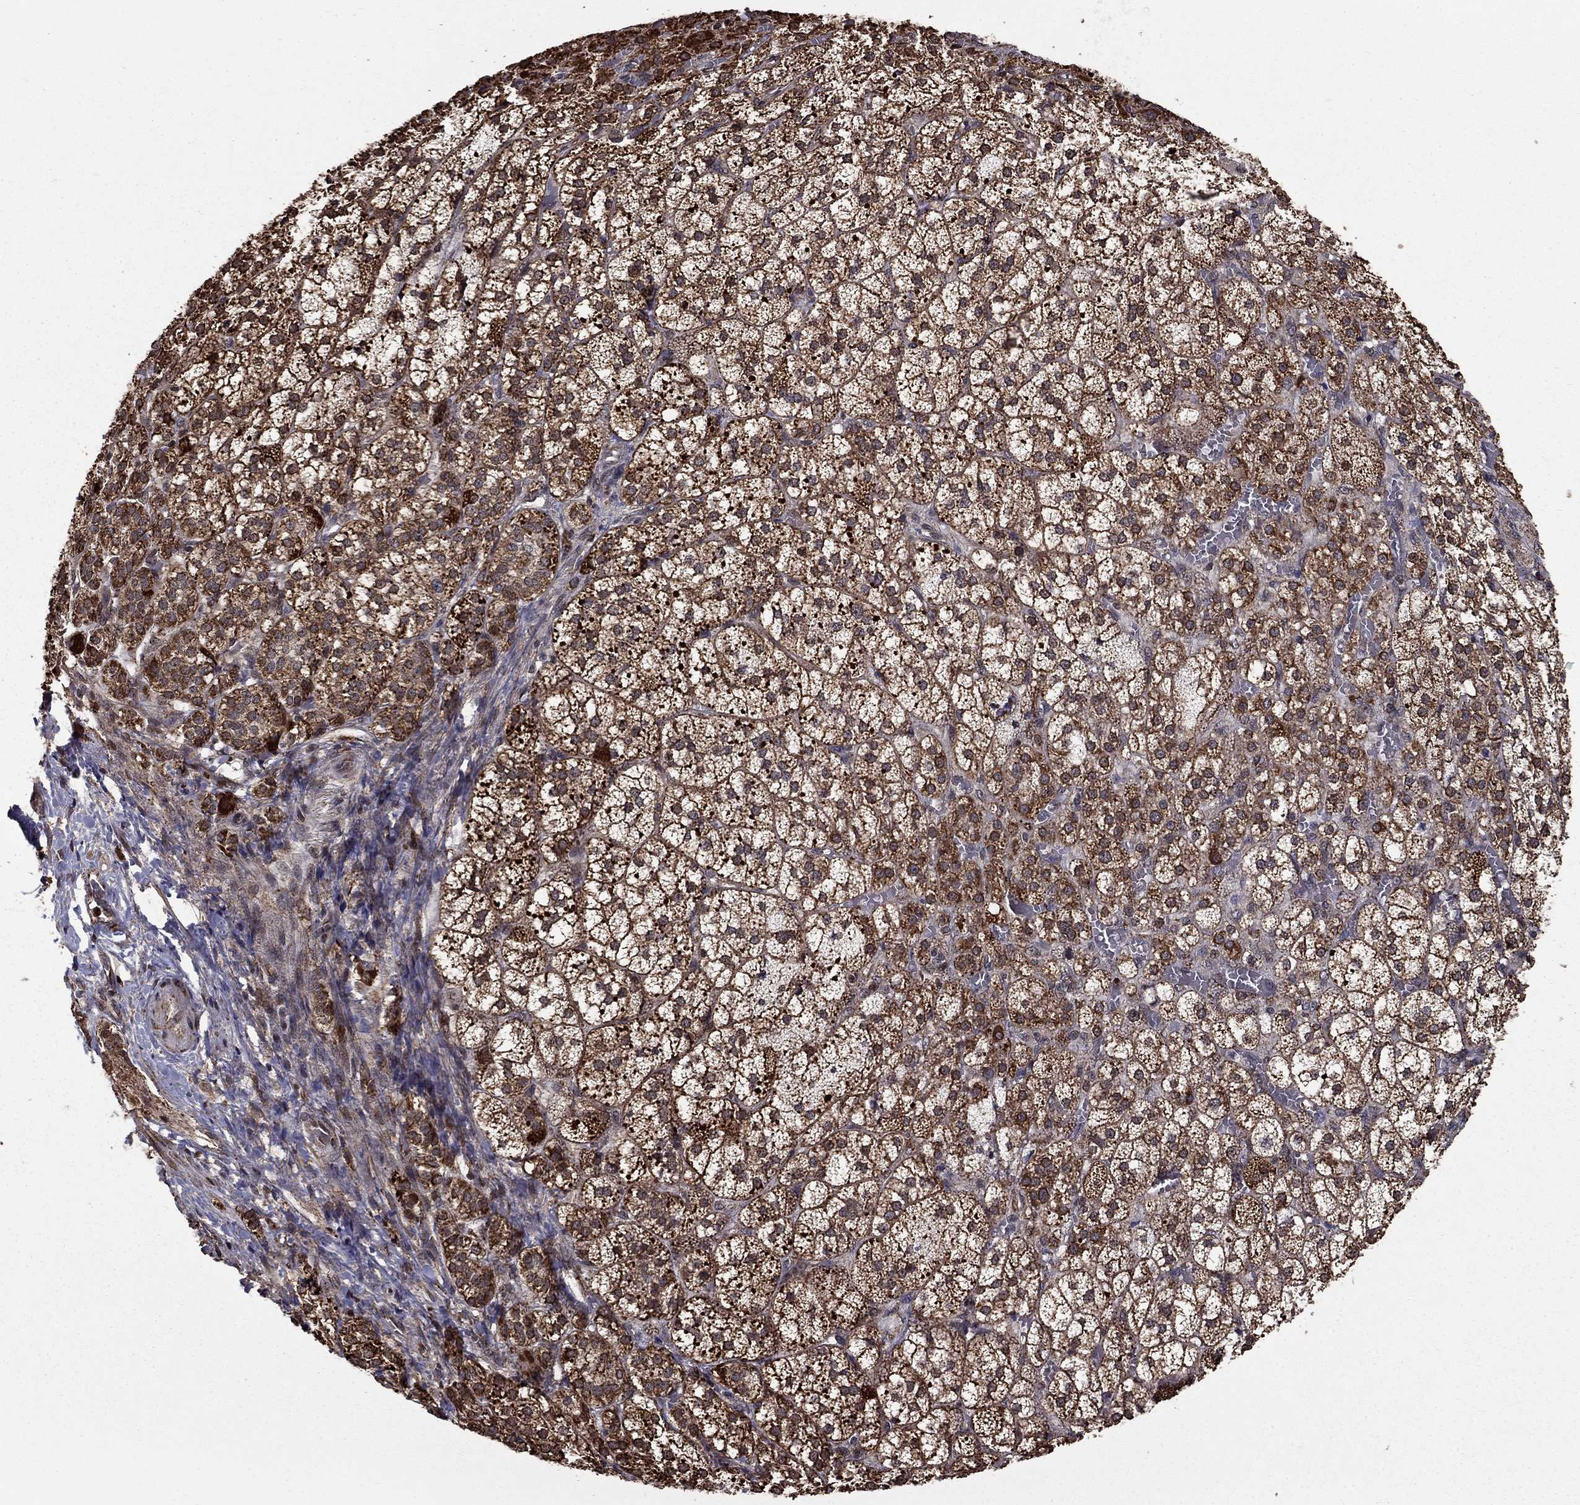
{"staining": {"intensity": "strong", "quantity": ">75%", "location": "cytoplasmic/membranous"}, "tissue": "adrenal gland", "cell_type": "Glandular cells", "image_type": "normal", "snomed": [{"axis": "morphology", "description": "Normal tissue, NOS"}, {"axis": "topography", "description": "Adrenal gland"}], "caption": "Immunohistochemistry (DAB) staining of normal adrenal gland exhibits strong cytoplasmic/membranous protein expression in approximately >75% of glandular cells. (DAB (3,3'-diaminobenzidine) = brown stain, brightfield microscopy at high magnification).", "gene": "ACOT13", "patient": {"sex": "female", "age": 60}}